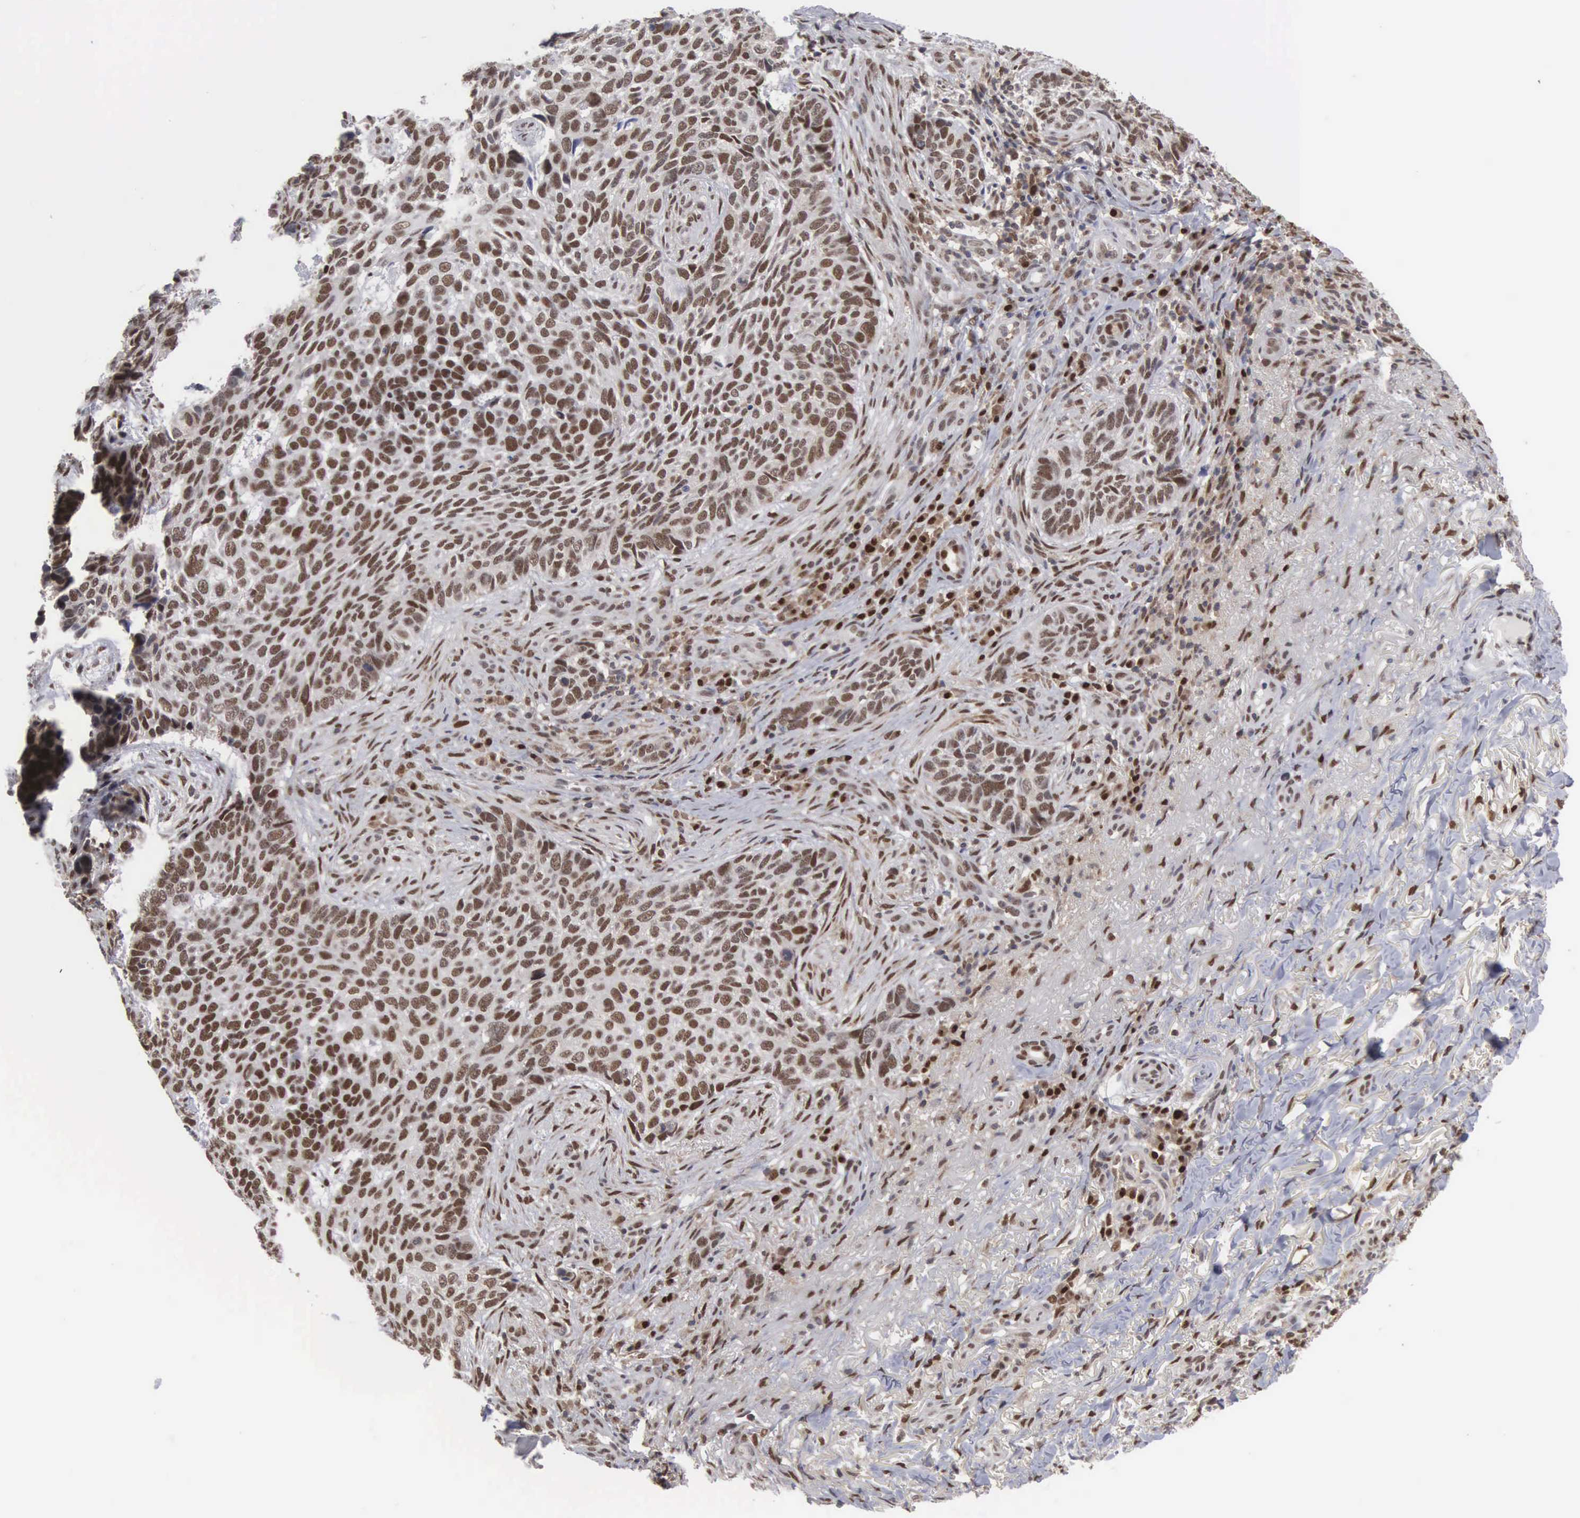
{"staining": {"intensity": "weak", "quantity": "25%-75%", "location": "nuclear"}, "tissue": "skin cancer", "cell_type": "Tumor cells", "image_type": "cancer", "snomed": [{"axis": "morphology", "description": "Basal cell carcinoma"}, {"axis": "topography", "description": "Skin"}], "caption": "Protein analysis of skin basal cell carcinoma tissue displays weak nuclear expression in approximately 25%-75% of tumor cells.", "gene": "TRMT5", "patient": {"sex": "male", "age": 81}}